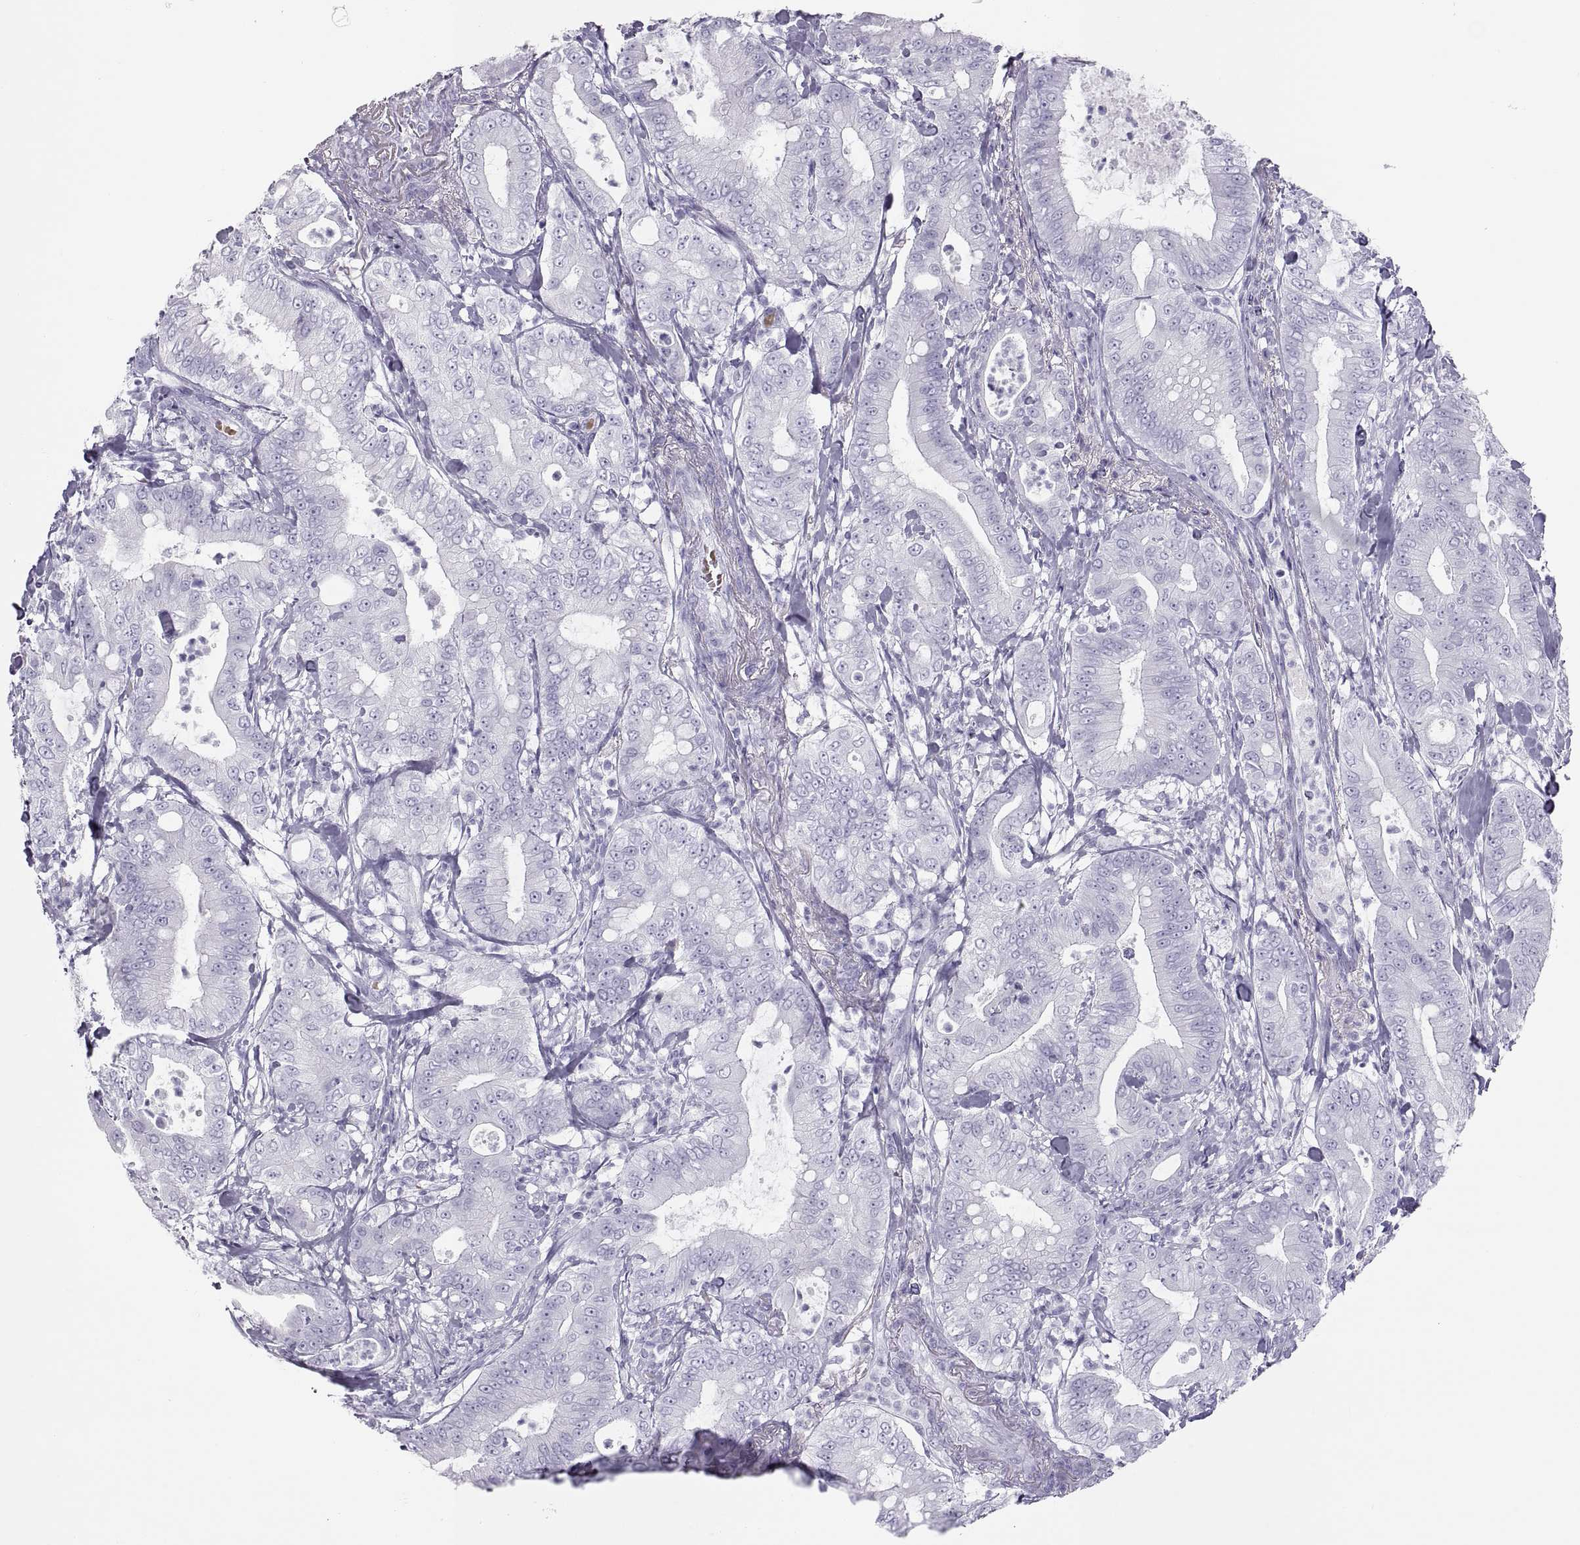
{"staining": {"intensity": "negative", "quantity": "none", "location": "none"}, "tissue": "pancreatic cancer", "cell_type": "Tumor cells", "image_type": "cancer", "snomed": [{"axis": "morphology", "description": "Adenocarcinoma, NOS"}, {"axis": "topography", "description": "Pancreas"}], "caption": "IHC micrograph of human adenocarcinoma (pancreatic) stained for a protein (brown), which shows no expression in tumor cells.", "gene": "SEMG1", "patient": {"sex": "male", "age": 71}}